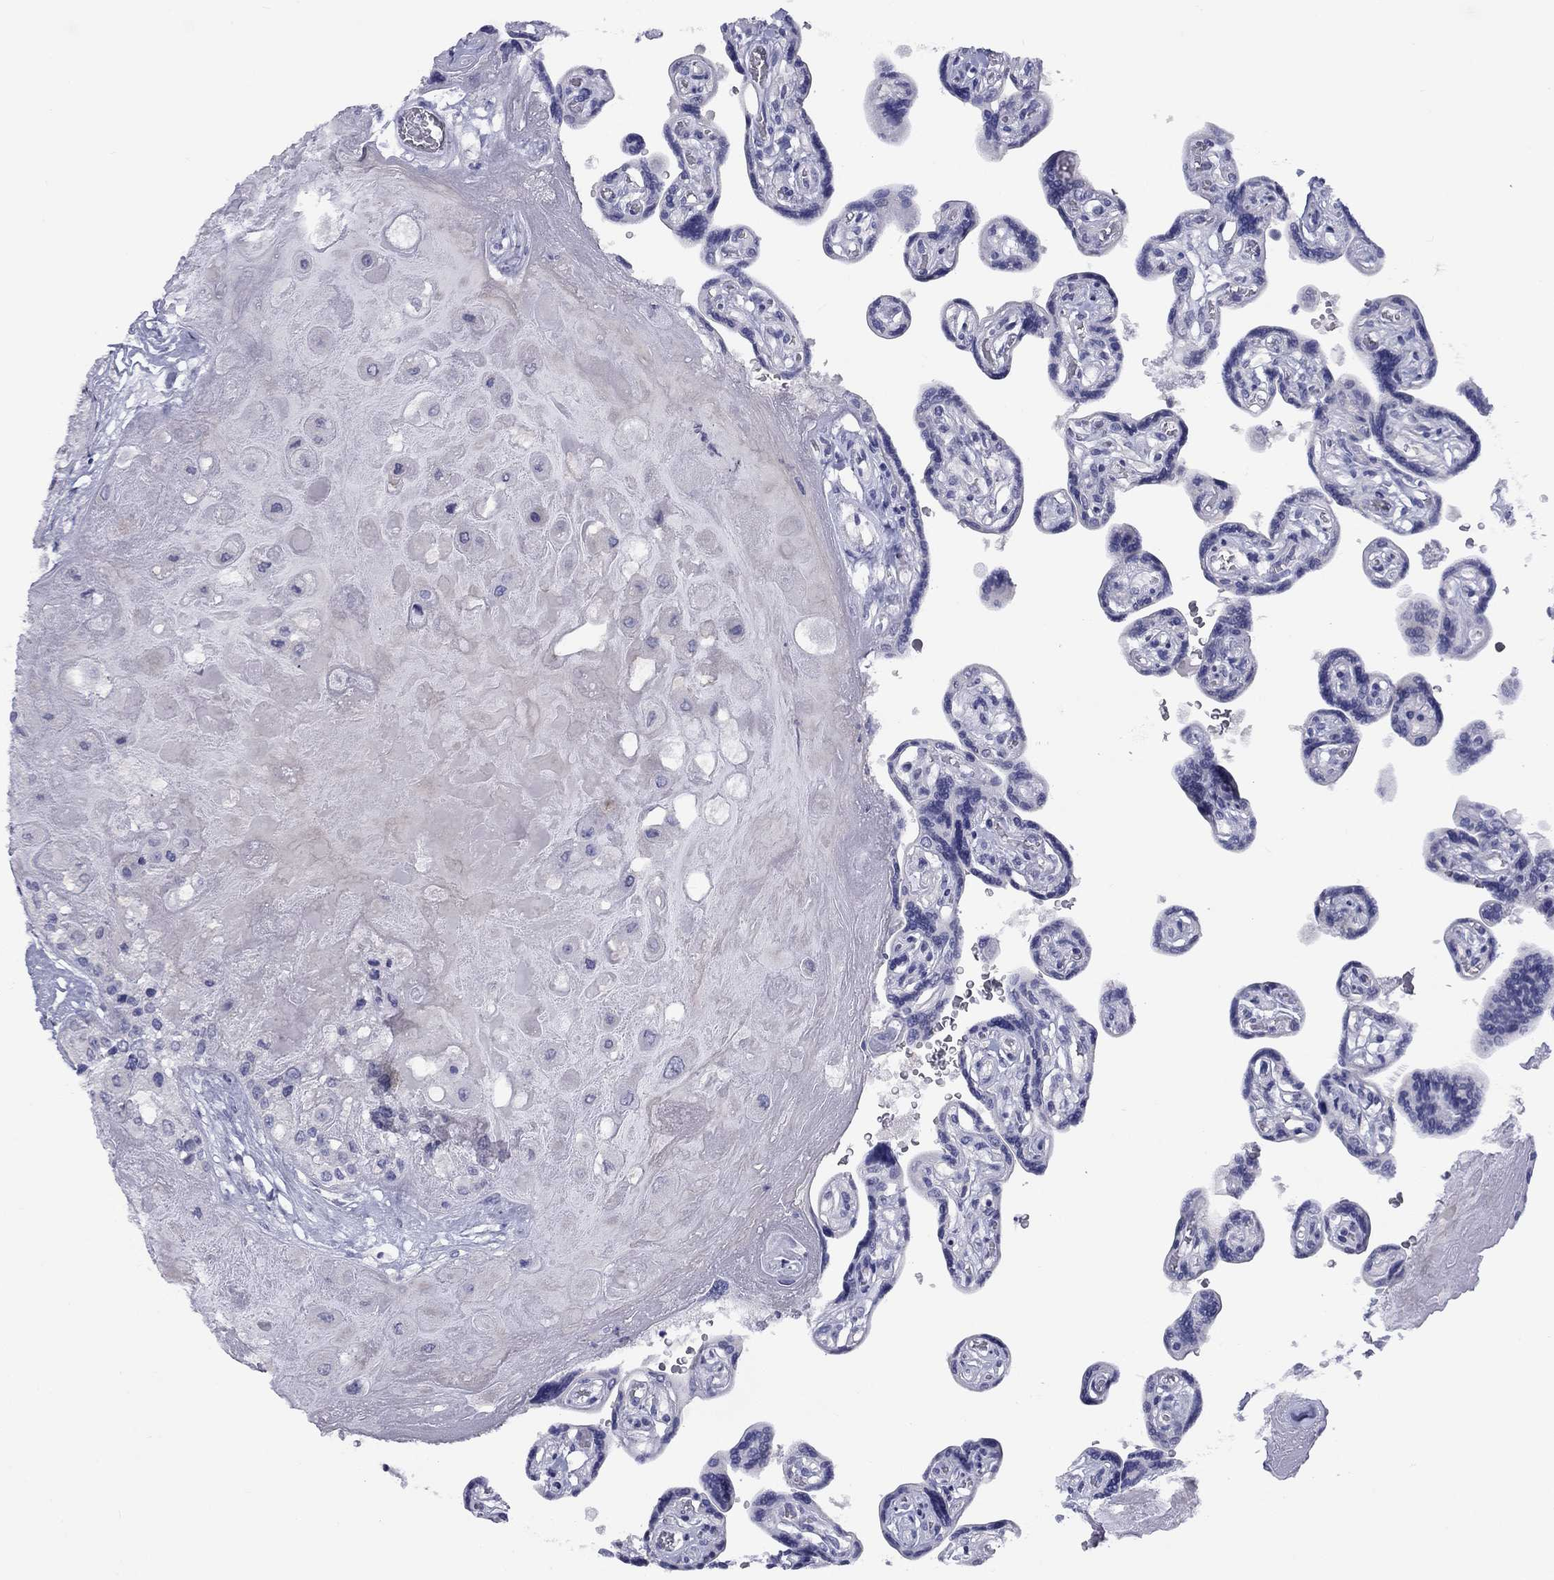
{"staining": {"intensity": "negative", "quantity": "none", "location": "none"}, "tissue": "placenta", "cell_type": "Decidual cells", "image_type": "normal", "snomed": [{"axis": "morphology", "description": "Normal tissue, NOS"}, {"axis": "topography", "description": "Placenta"}], "caption": "Benign placenta was stained to show a protein in brown. There is no significant staining in decidual cells. (Stains: DAB (3,3'-diaminobenzidine) immunohistochemistry (IHC) with hematoxylin counter stain, Microscopy: brightfield microscopy at high magnification).", "gene": "CACNA1A", "patient": {"sex": "female", "age": 32}}